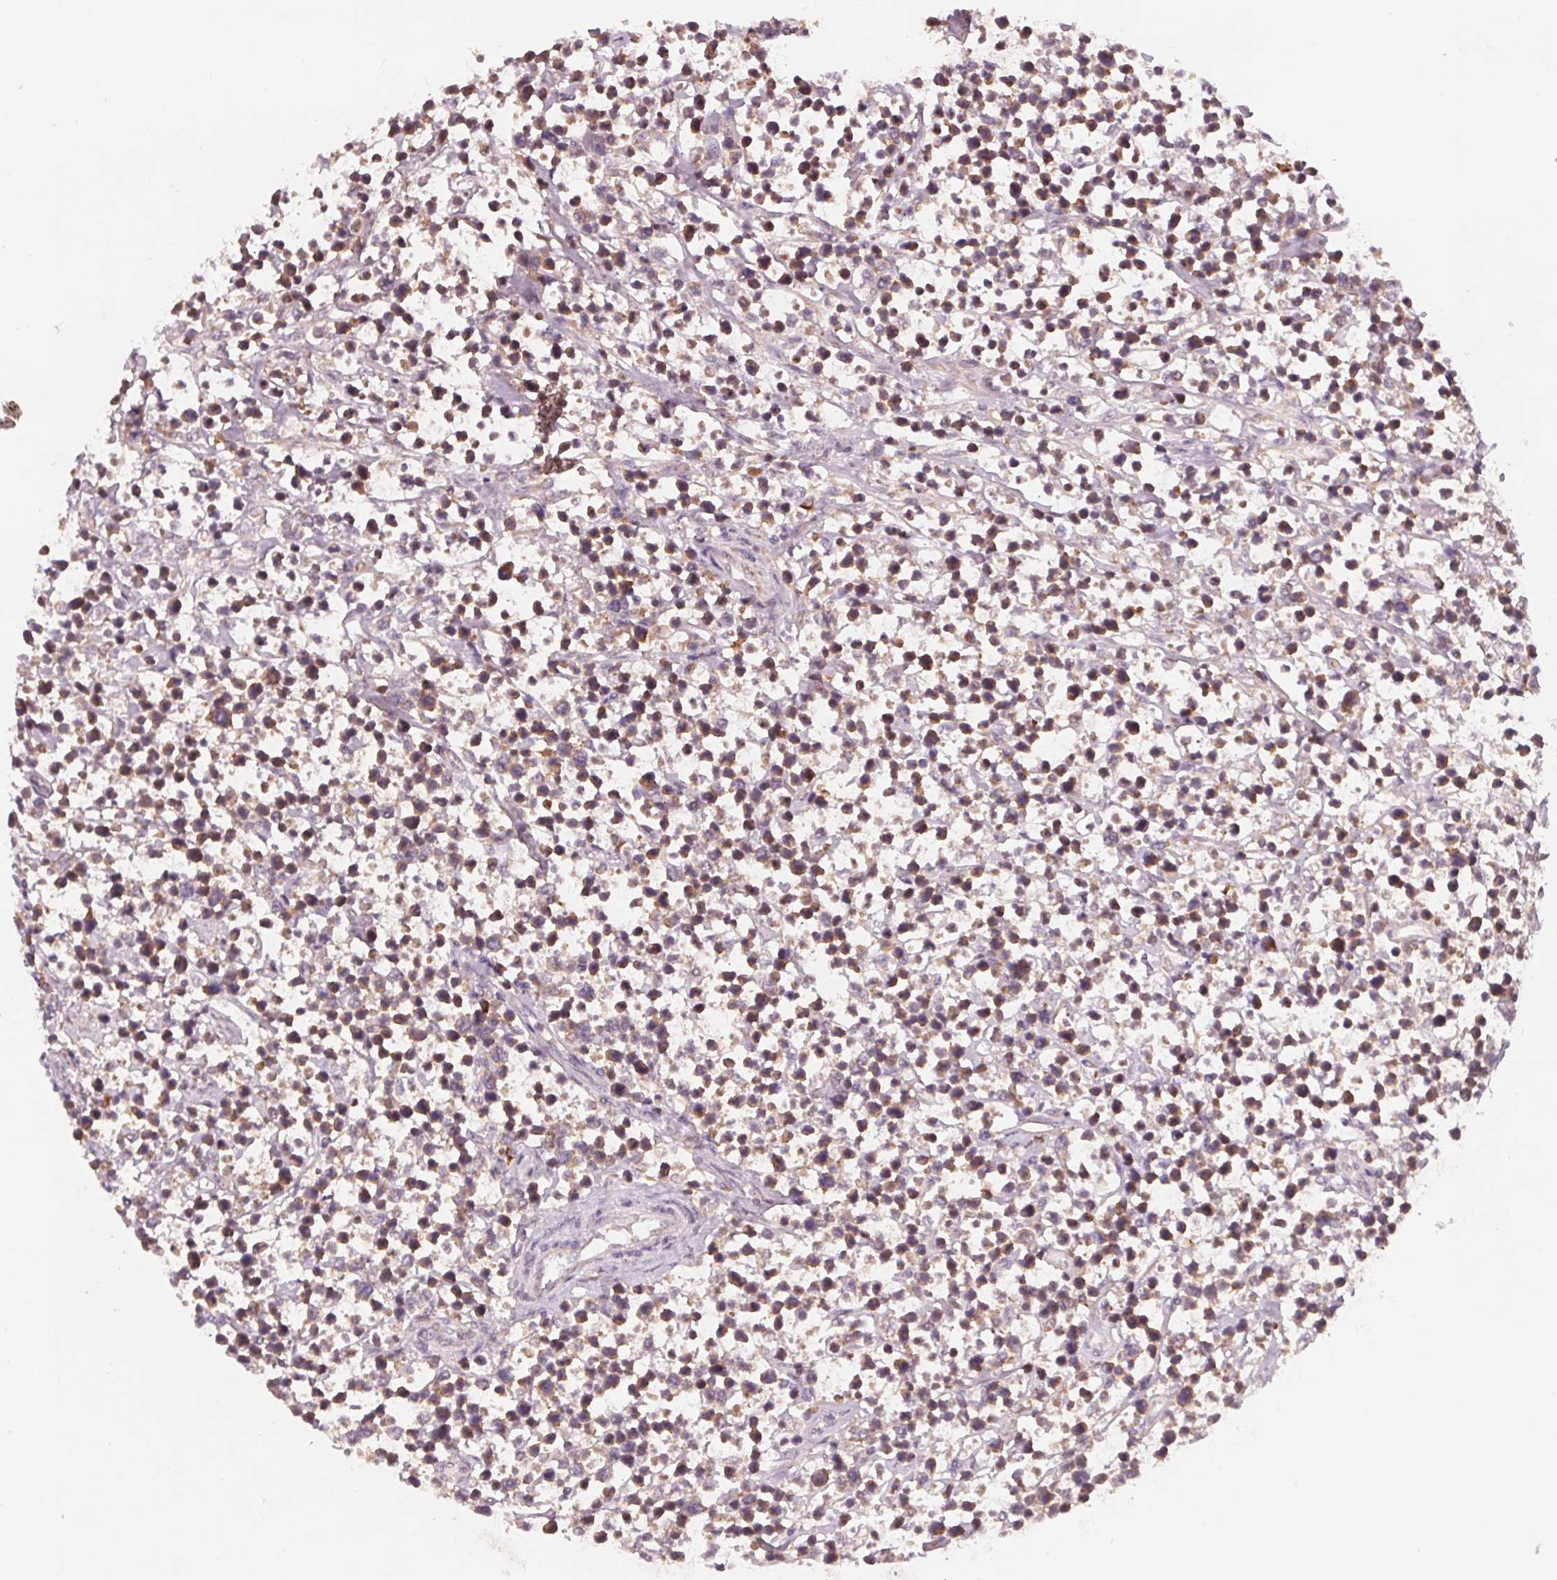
{"staining": {"intensity": "weak", "quantity": ">75%", "location": "cytoplasmic/membranous"}, "tissue": "lymphoma", "cell_type": "Tumor cells", "image_type": "cancer", "snomed": [{"axis": "morphology", "description": "Malignant lymphoma, non-Hodgkin's type, High grade"}, {"axis": "topography", "description": "Soft tissue"}], "caption": "Brown immunohistochemical staining in human malignant lymphoma, non-Hodgkin's type (high-grade) shows weak cytoplasmic/membranous expression in about >75% of tumor cells. The staining was performed using DAB (3,3'-diaminobenzidine) to visualize the protein expression in brown, while the nuclei were stained in blue with hematoxylin (Magnification: 20x).", "gene": "GIGYF2", "patient": {"sex": "female", "age": 56}}